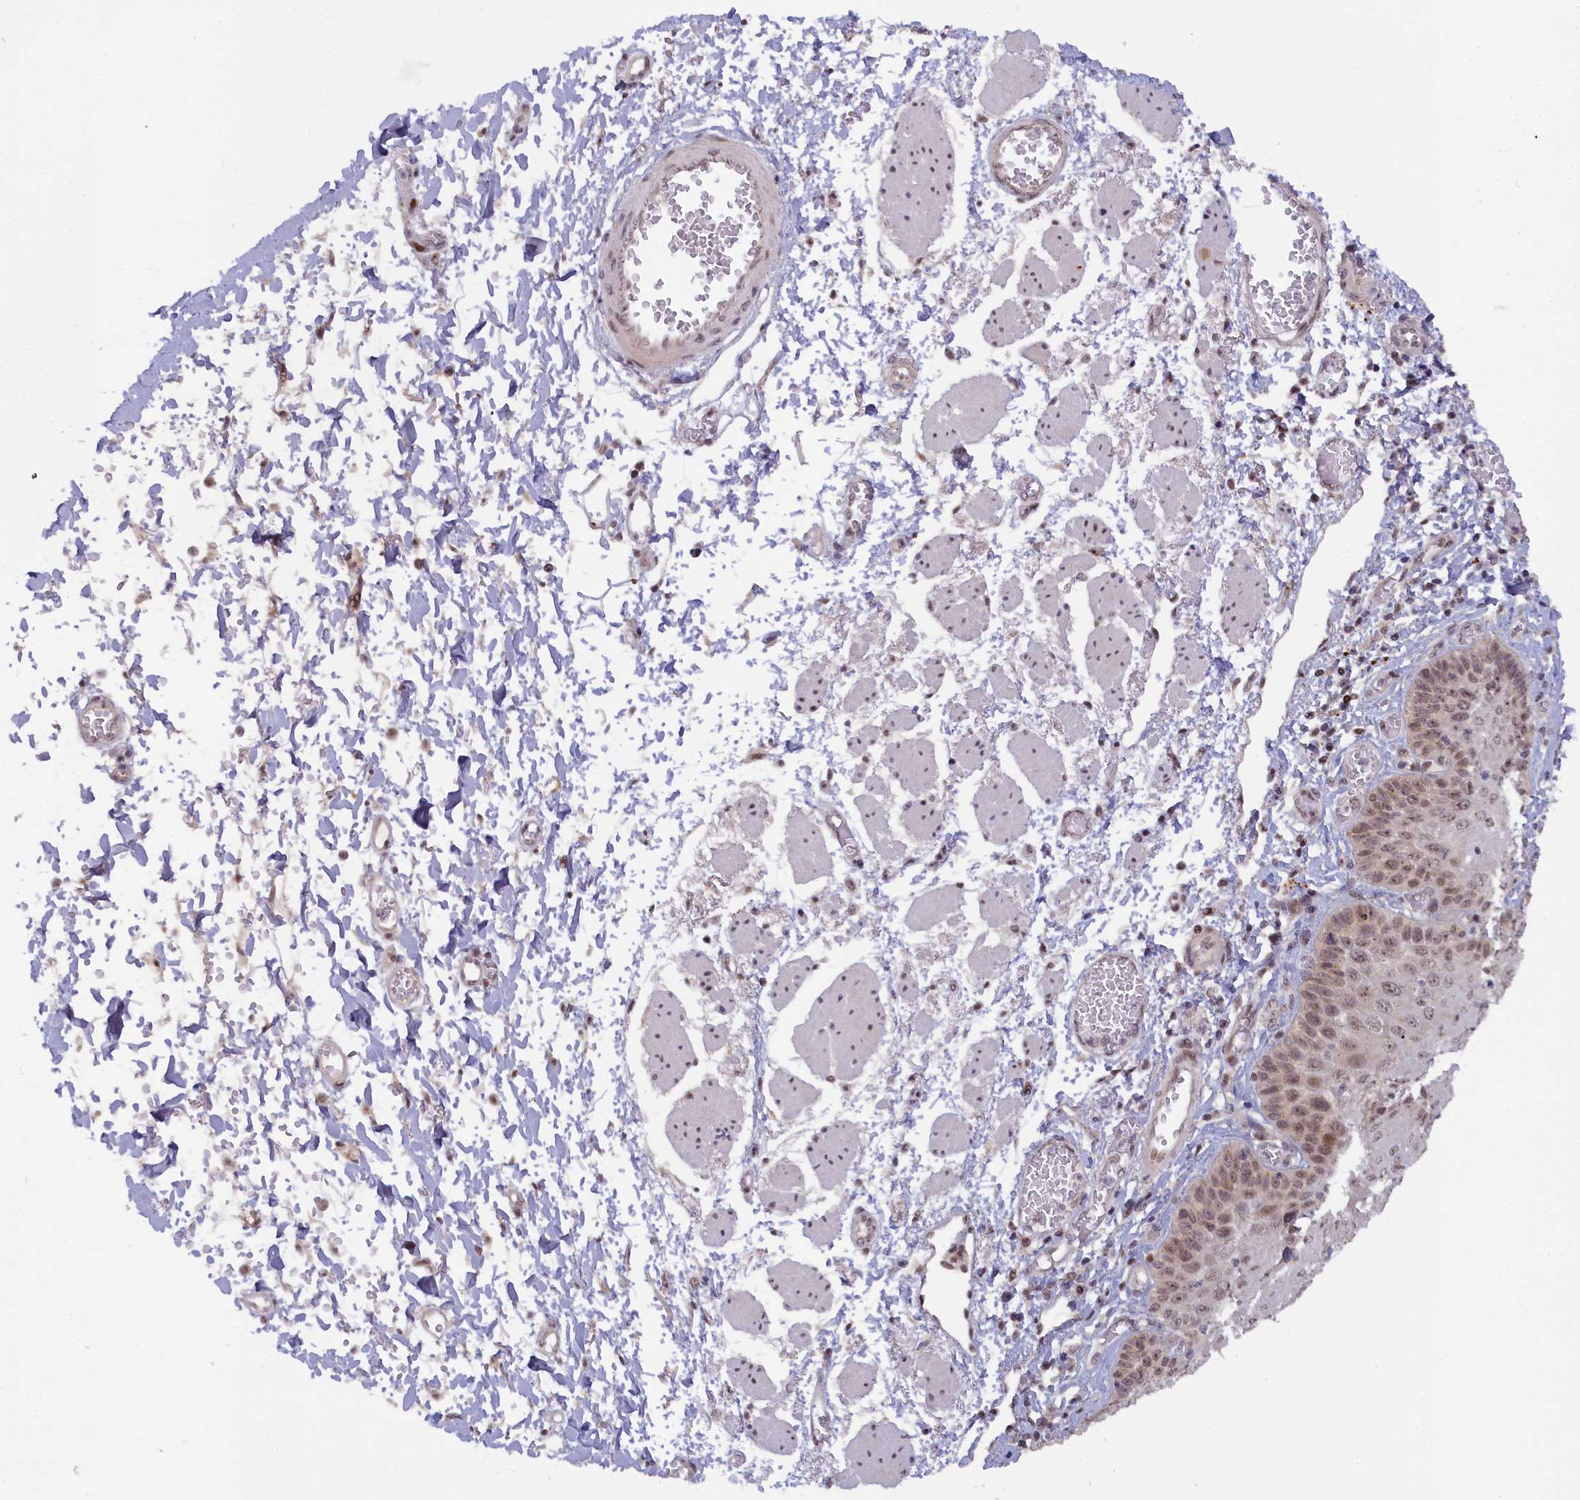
{"staining": {"intensity": "moderate", "quantity": ">75%", "location": "nuclear"}, "tissue": "esophagus", "cell_type": "Squamous epithelial cells", "image_type": "normal", "snomed": [{"axis": "morphology", "description": "Normal tissue, NOS"}, {"axis": "topography", "description": "Esophagus"}], "caption": "Squamous epithelial cells exhibit medium levels of moderate nuclear expression in approximately >75% of cells in unremarkable human esophagus. (Brightfield microscopy of DAB IHC at high magnification).", "gene": "SEC31B", "patient": {"sex": "male", "age": 81}}